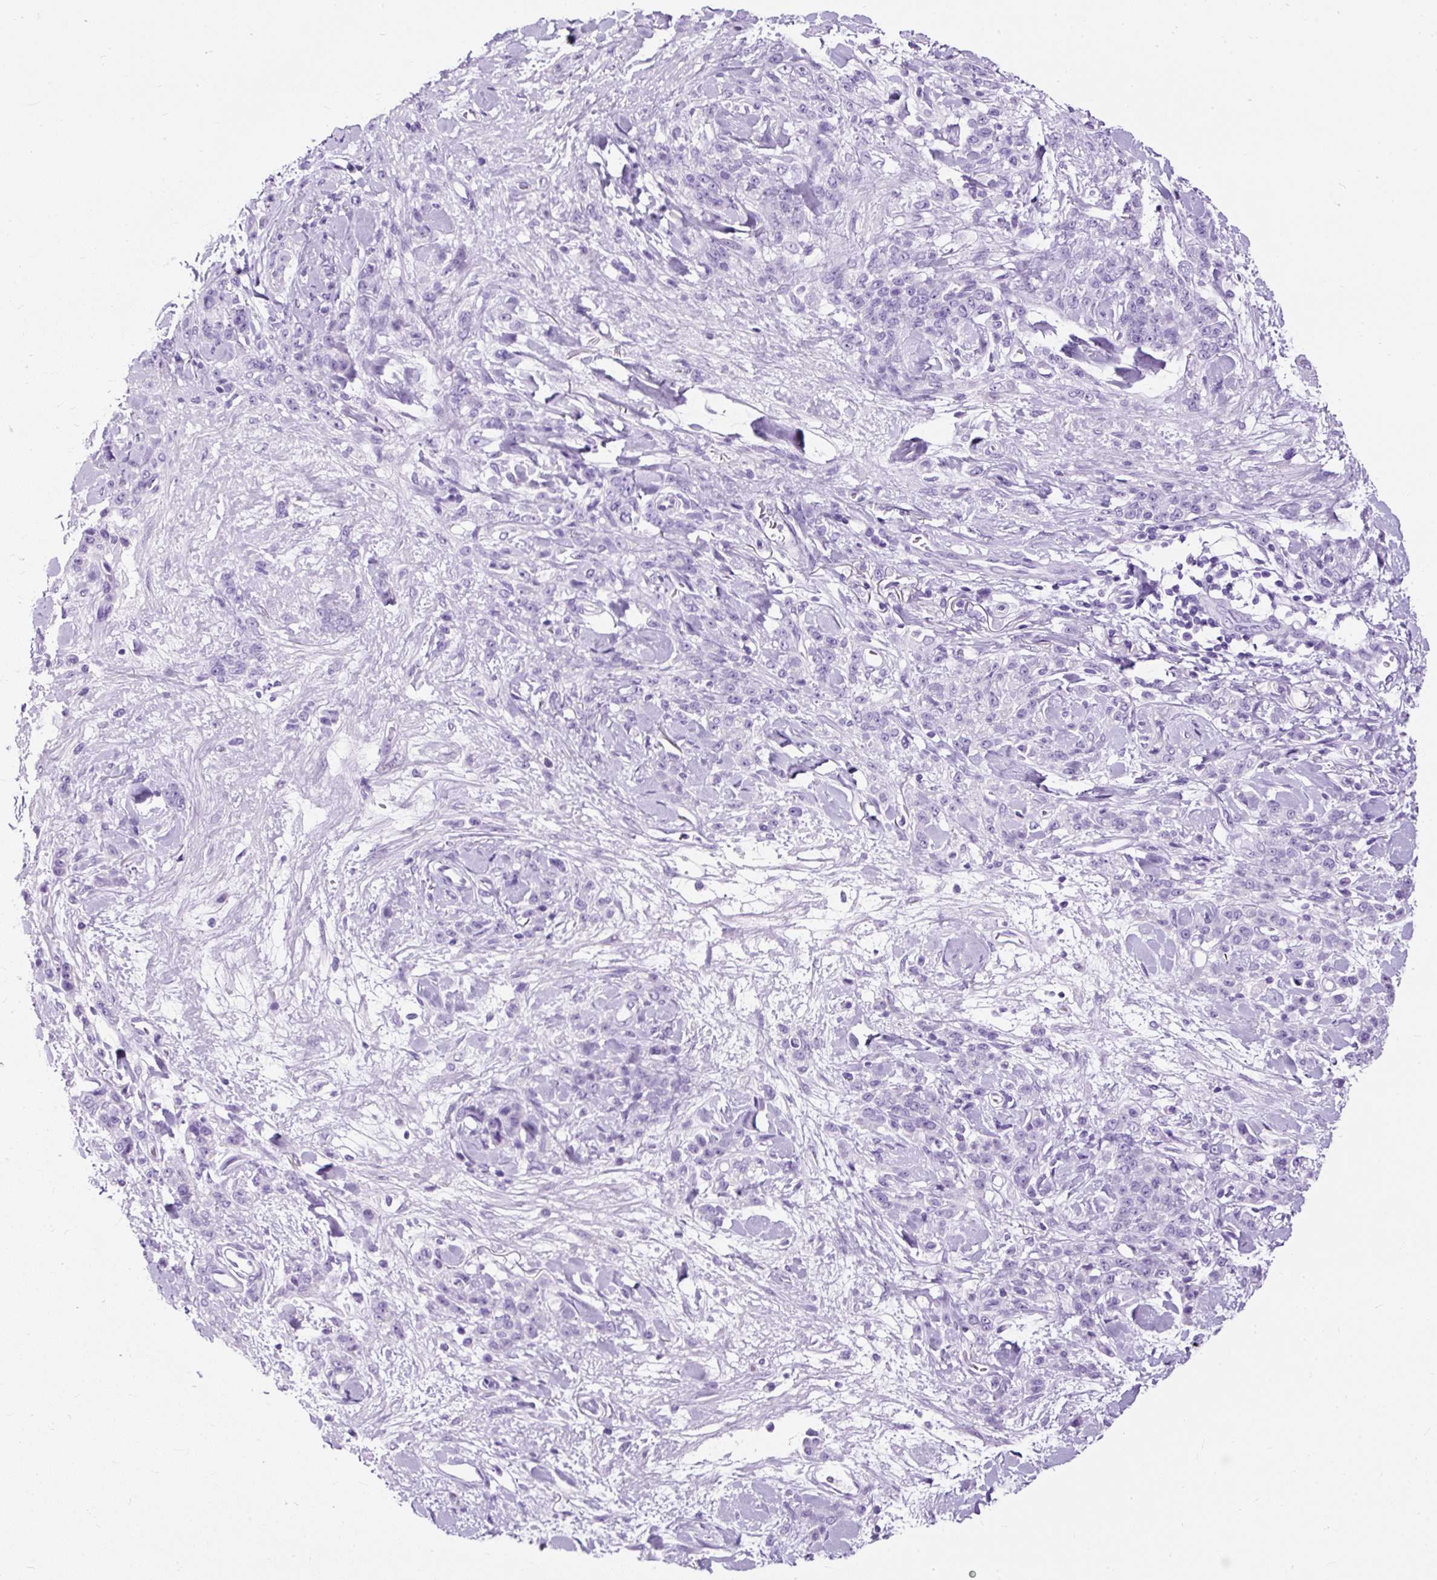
{"staining": {"intensity": "negative", "quantity": "none", "location": "none"}, "tissue": "stomach cancer", "cell_type": "Tumor cells", "image_type": "cancer", "snomed": [{"axis": "morphology", "description": "Normal tissue, NOS"}, {"axis": "morphology", "description": "Adenocarcinoma, NOS"}, {"axis": "topography", "description": "Stomach"}], "caption": "Immunohistochemistry micrograph of stomach adenocarcinoma stained for a protein (brown), which displays no positivity in tumor cells.", "gene": "NTS", "patient": {"sex": "male", "age": 82}}